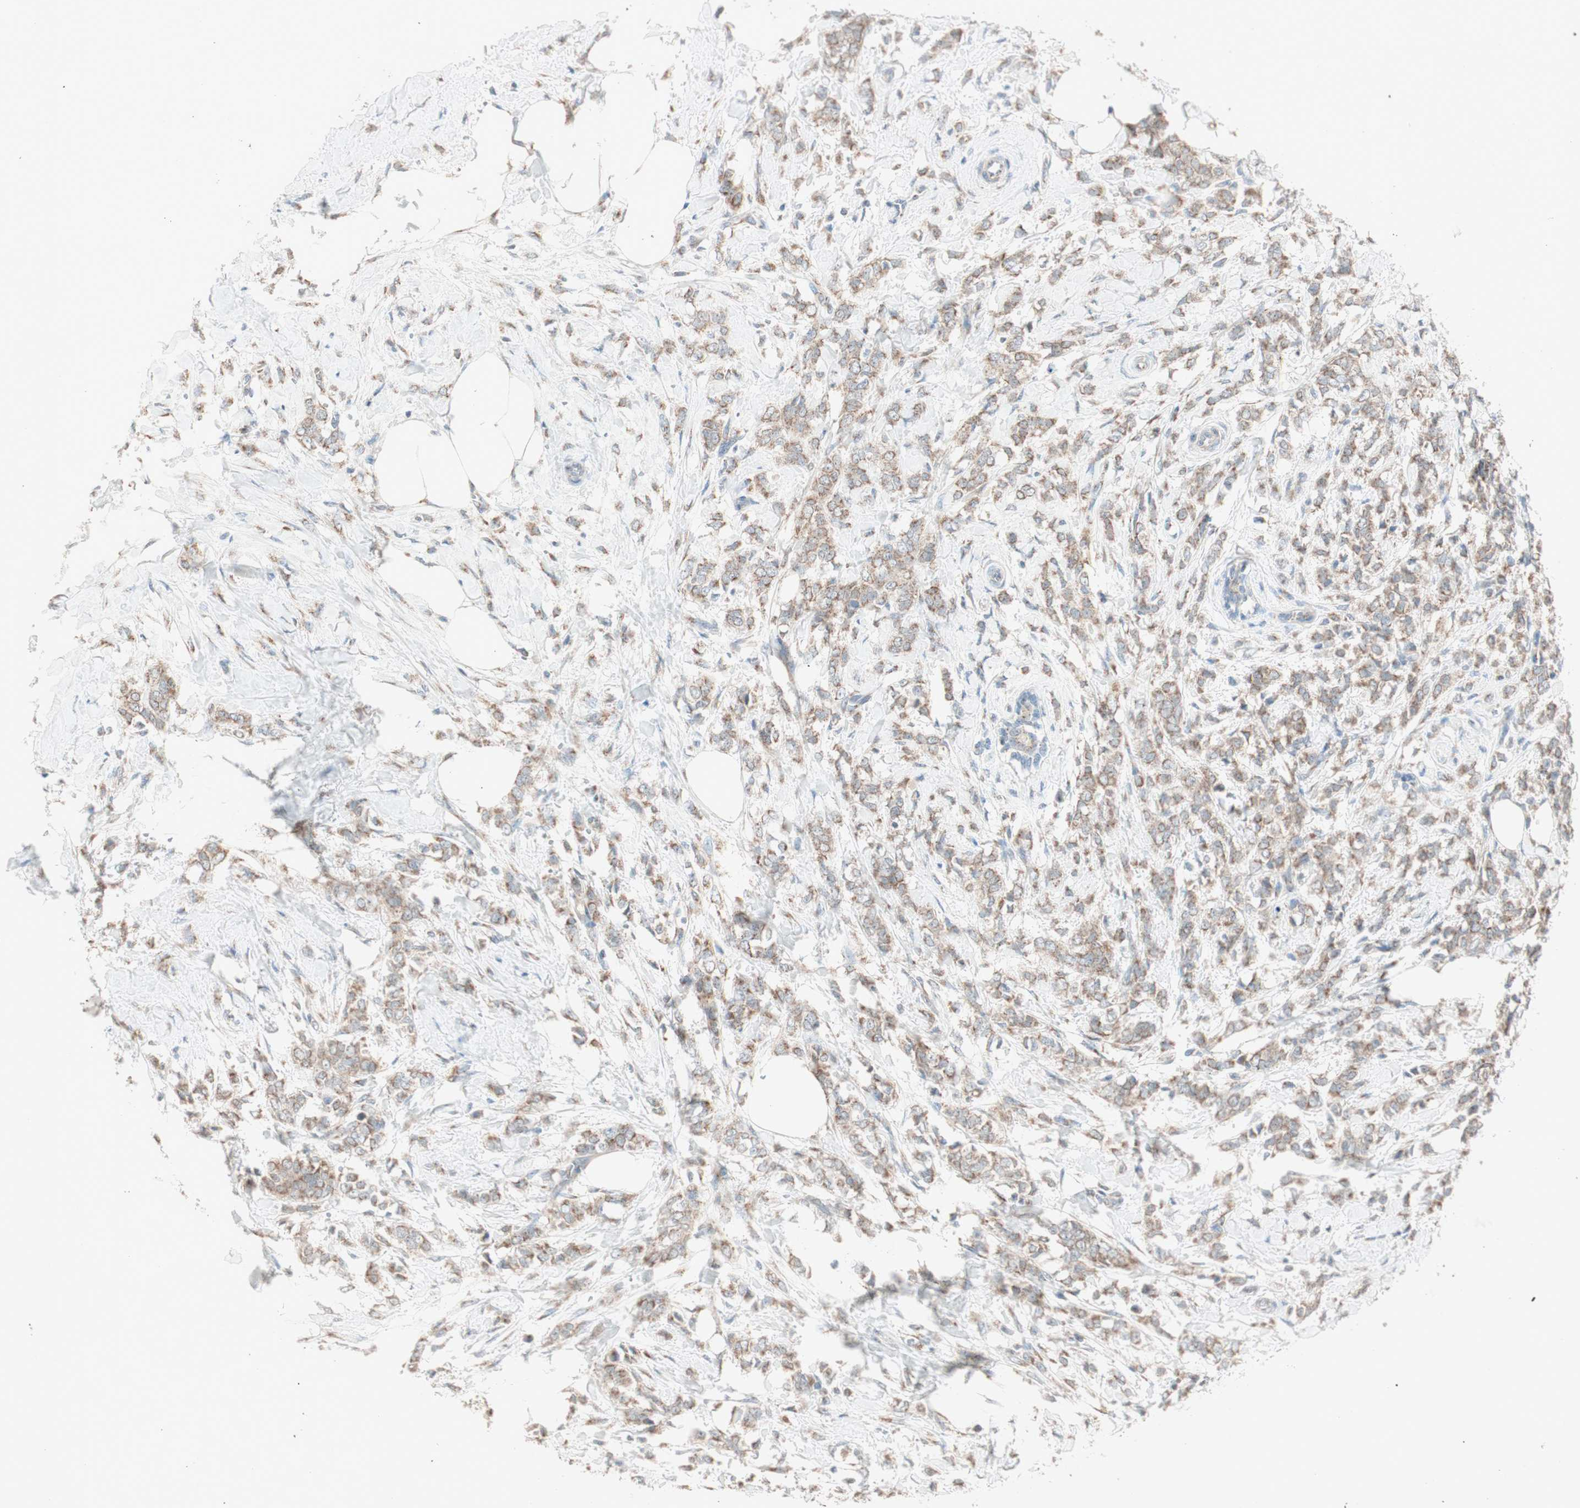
{"staining": {"intensity": "moderate", "quantity": ">75%", "location": "cytoplasmic/membranous"}, "tissue": "breast cancer", "cell_type": "Tumor cells", "image_type": "cancer", "snomed": [{"axis": "morphology", "description": "Lobular carcinoma, in situ"}, {"axis": "morphology", "description": "Lobular carcinoma"}, {"axis": "topography", "description": "Breast"}], "caption": "A brown stain shows moderate cytoplasmic/membranous expression of a protein in human breast cancer tumor cells. The staining was performed using DAB (3,3'-diaminobenzidine), with brown indicating positive protein expression. Nuclei are stained blue with hematoxylin.", "gene": "SEC16A", "patient": {"sex": "female", "age": 41}}